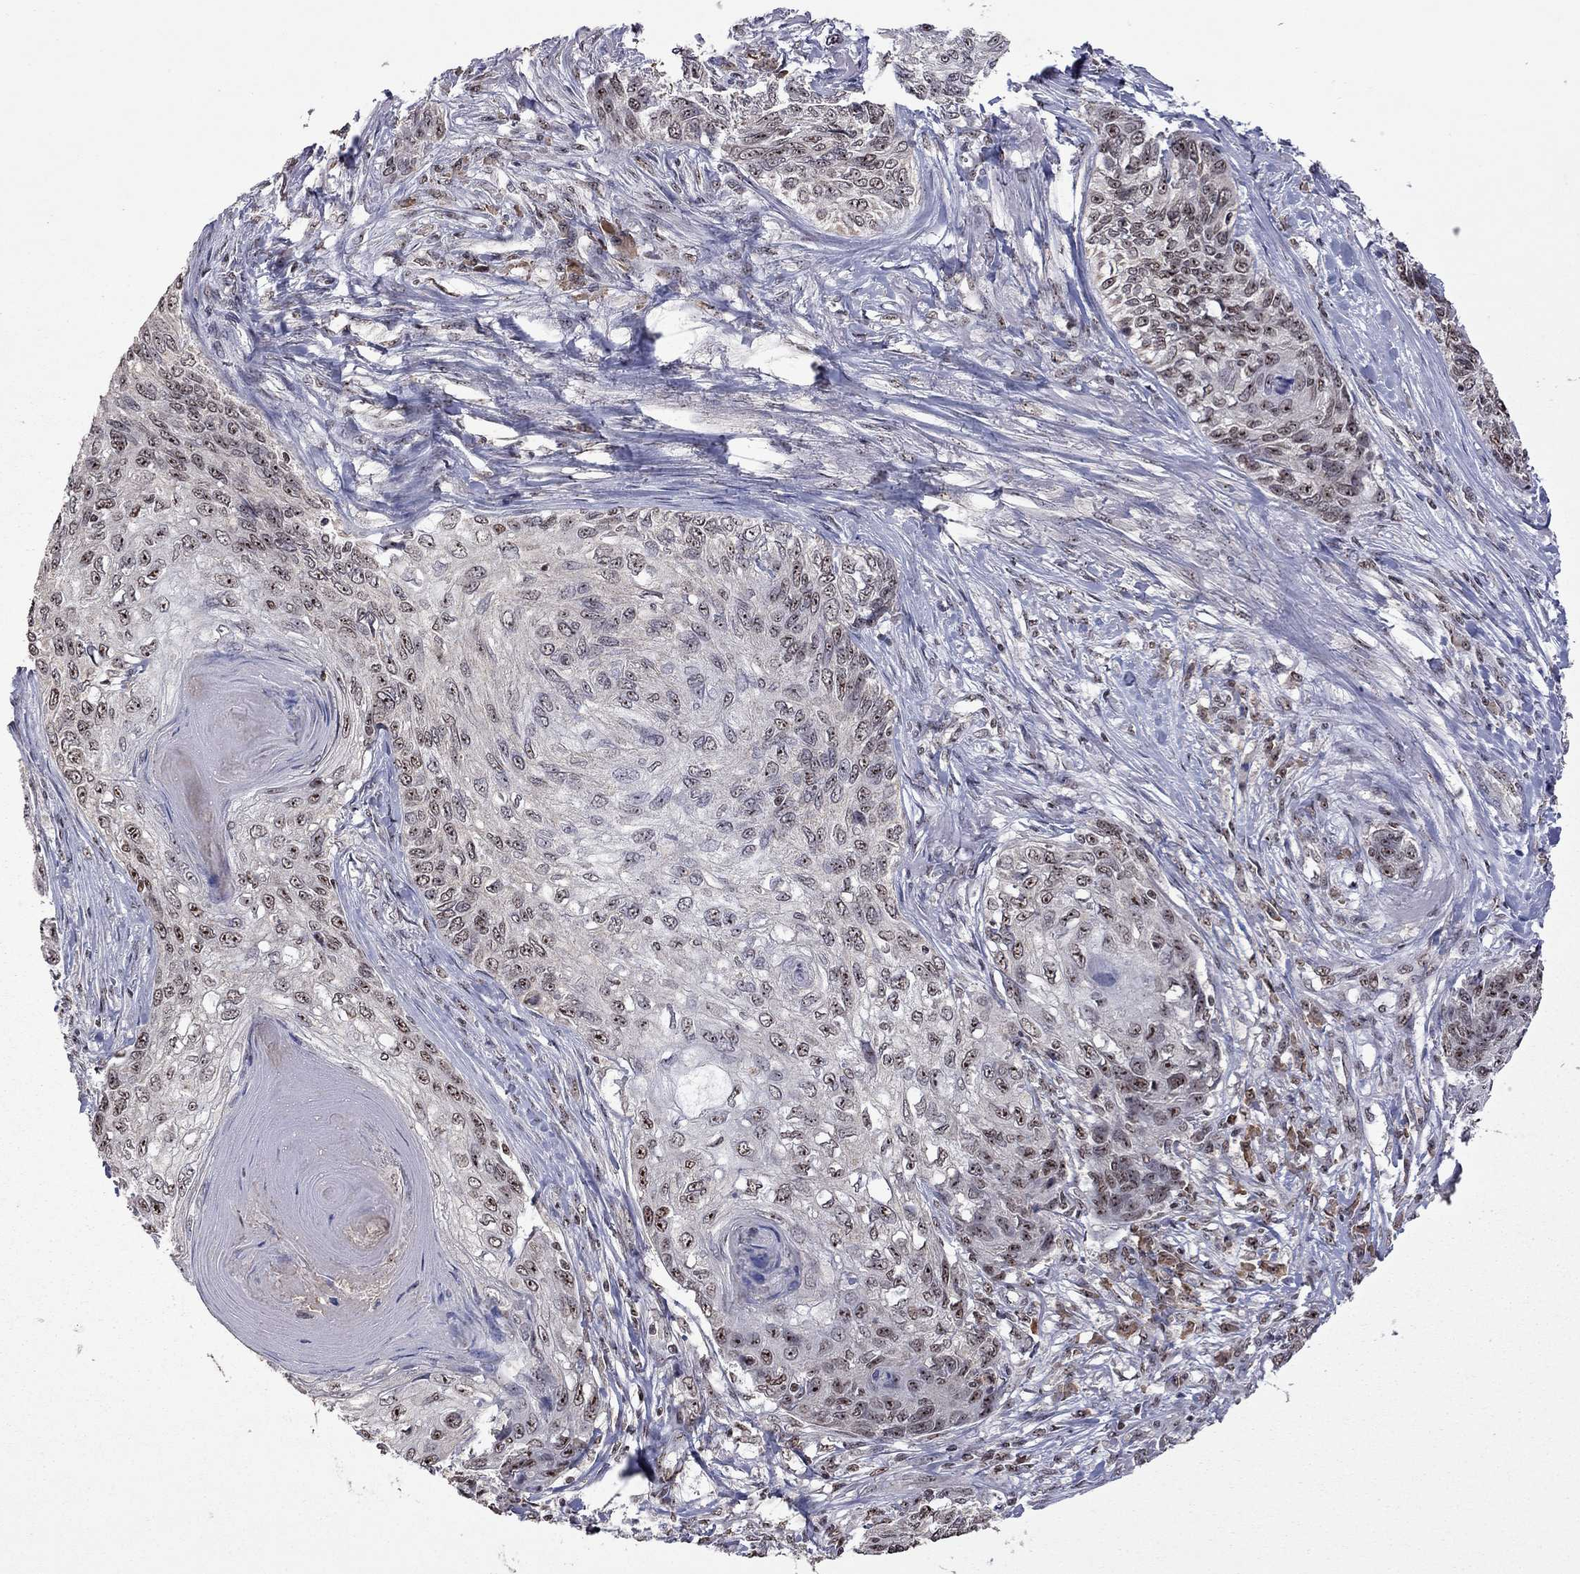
{"staining": {"intensity": "moderate", "quantity": "25%-75%", "location": "nuclear"}, "tissue": "skin cancer", "cell_type": "Tumor cells", "image_type": "cancer", "snomed": [{"axis": "morphology", "description": "Squamous cell carcinoma, NOS"}, {"axis": "topography", "description": "Skin"}], "caption": "A medium amount of moderate nuclear positivity is appreciated in approximately 25%-75% of tumor cells in skin squamous cell carcinoma tissue. Immunohistochemistry (ihc) stains the protein of interest in brown and the nuclei are stained blue.", "gene": "SPOUT1", "patient": {"sex": "male", "age": 92}}